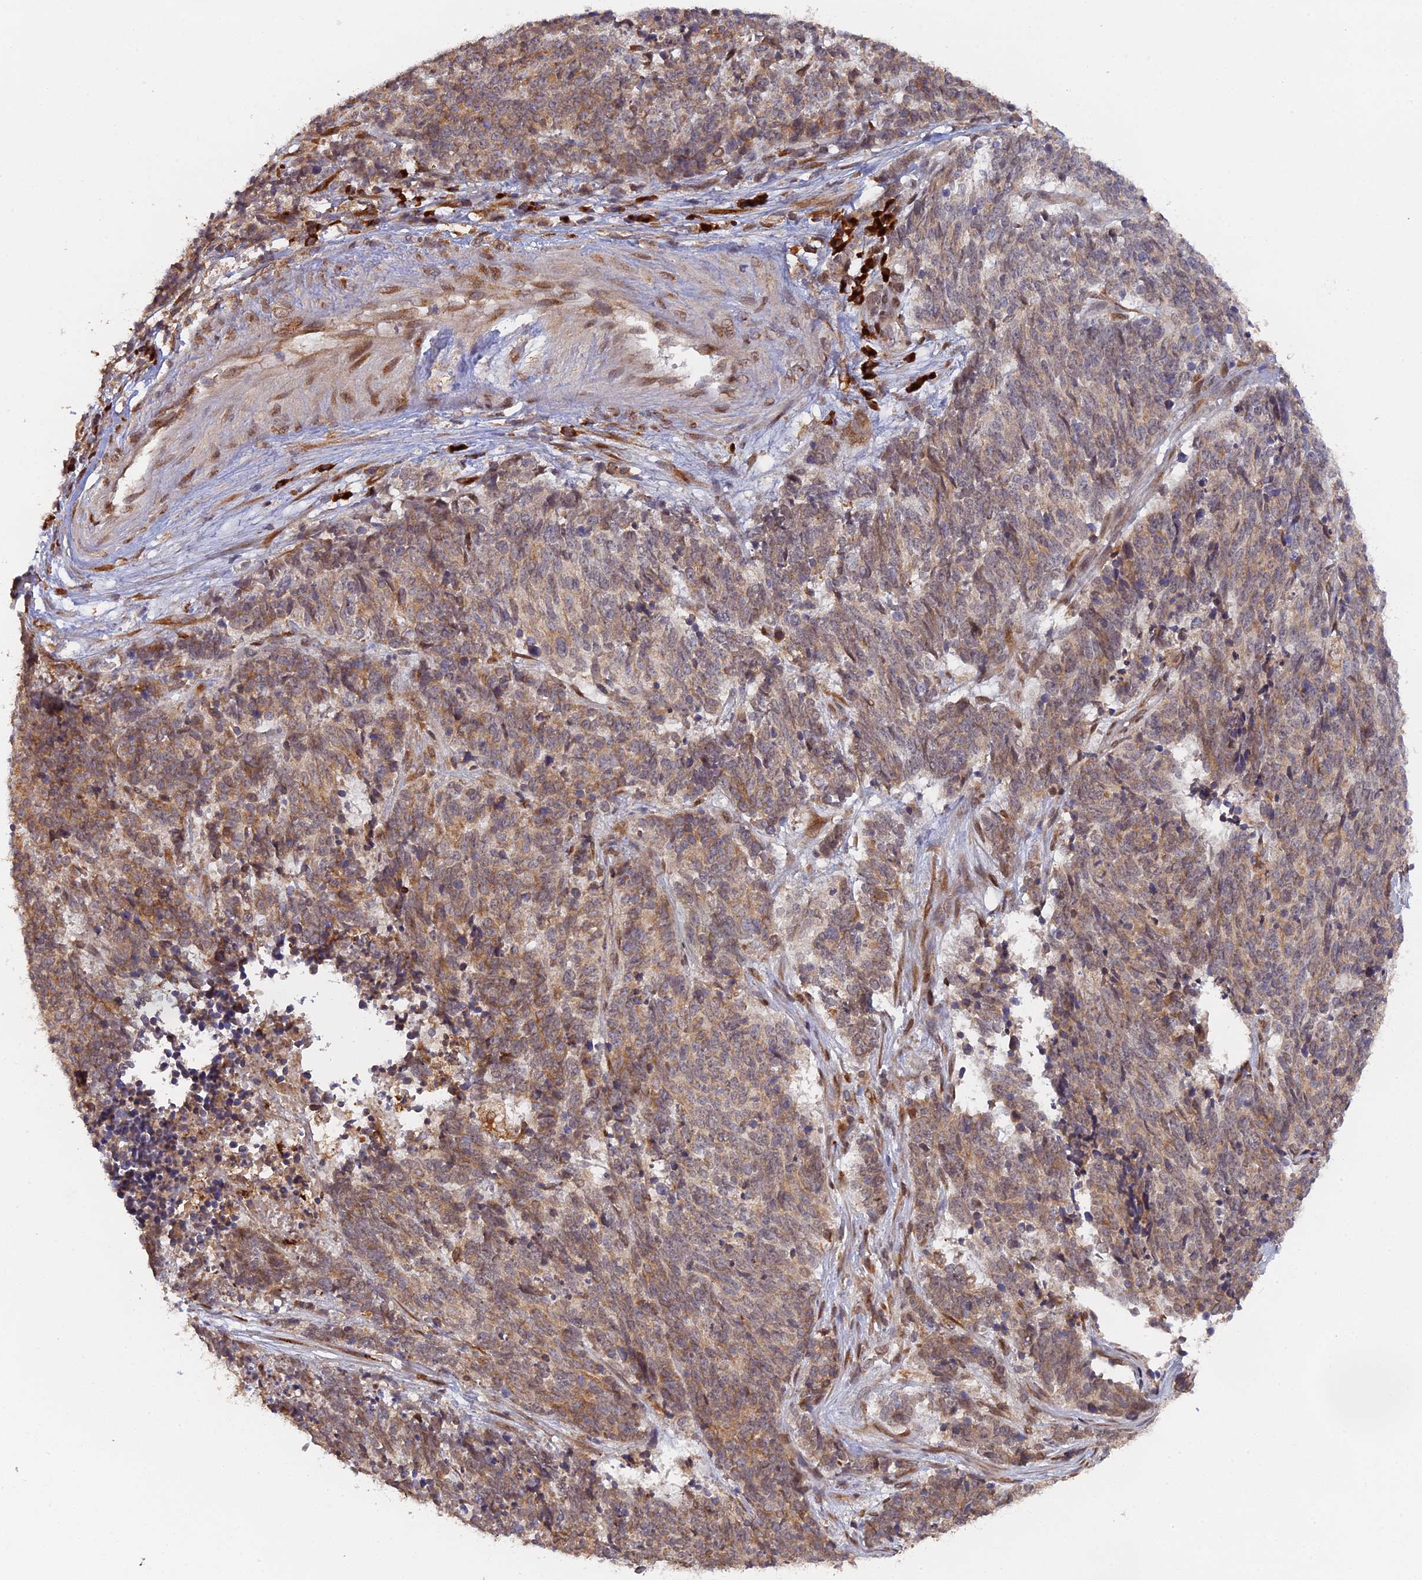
{"staining": {"intensity": "moderate", "quantity": ">75%", "location": "cytoplasmic/membranous"}, "tissue": "cervical cancer", "cell_type": "Tumor cells", "image_type": "cancer", "snomed": [{"axis": "morphology", "description": "Squamous cell carcinoma, NOS"}, {"axis": "topography", "description": "Cervix"}], "caption": "Immunohistochemistry (IHC) micrograph of neoplastic tissue: human squamous cell carcinoma (cervical) stained using immunohistochemistry demonstrates medium levels of moderate protein expression localized specifically in the cytoplasmic/membranous of tumor cells, appearing as a cytoplasmic/membranous brown color.", "gene": "SNX17", "patient": {"sex": "female", "age": 29}}